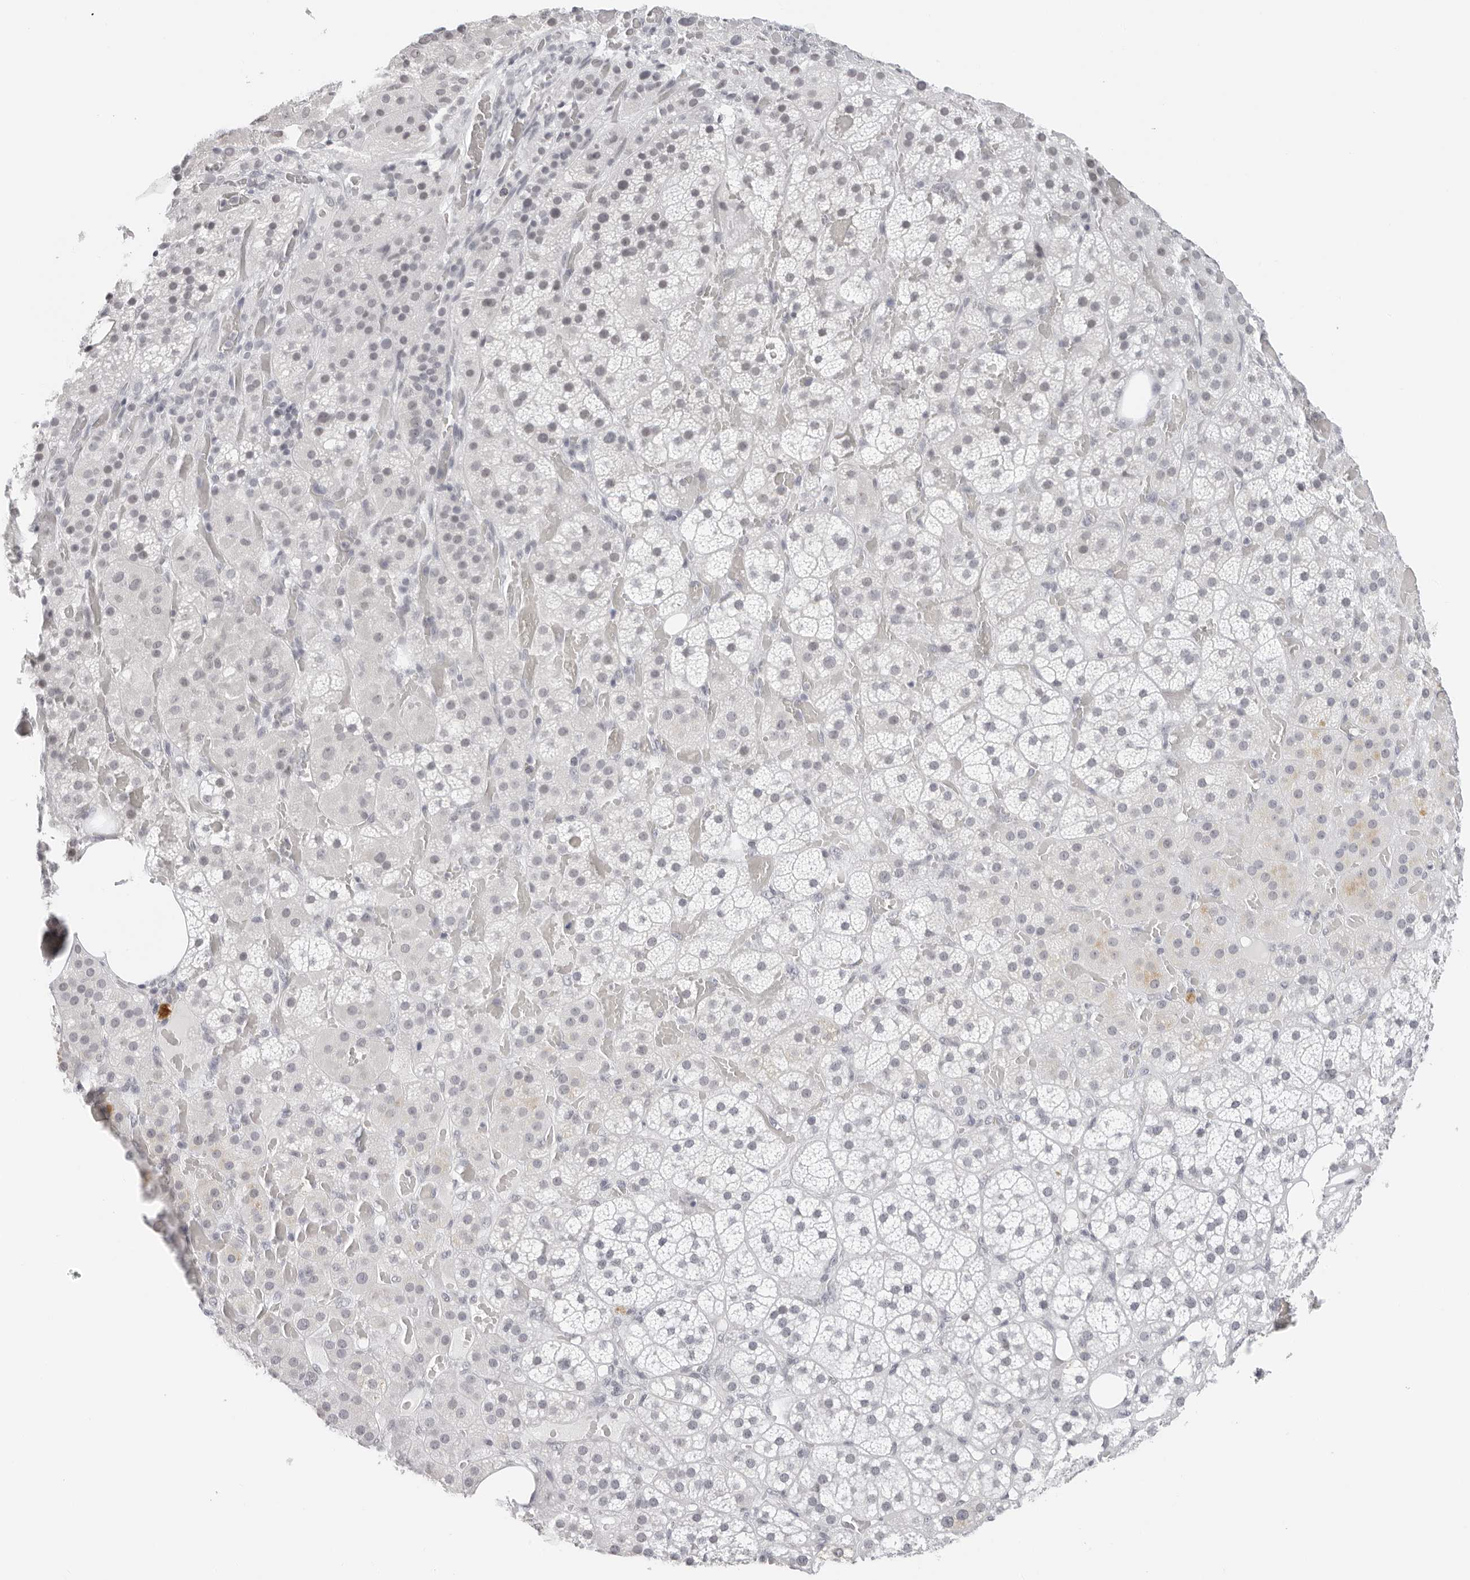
{"staining": {"intensity": "moderate", "quantity": "<25%", "location": "cytoplasmic/membranous"}, "tissue": "adrenal gland", "cell_type": "Glandular cells", "image_type": "normal", "snomed": [{"axis": "morphology", "description": "Normal tissue, NOS"}, {"axis": "topography", "description": "Adrenal gland"}], "caption": "Immunohistochemistry micrograph of benign human adrenal gland stained for a protein (brown), which shows low levels of moderate cytoplasmic/membranous expression in about <25% of glandular cells.", "gene": "FLG2", "patient": {"sex": "female", "age": 59}}